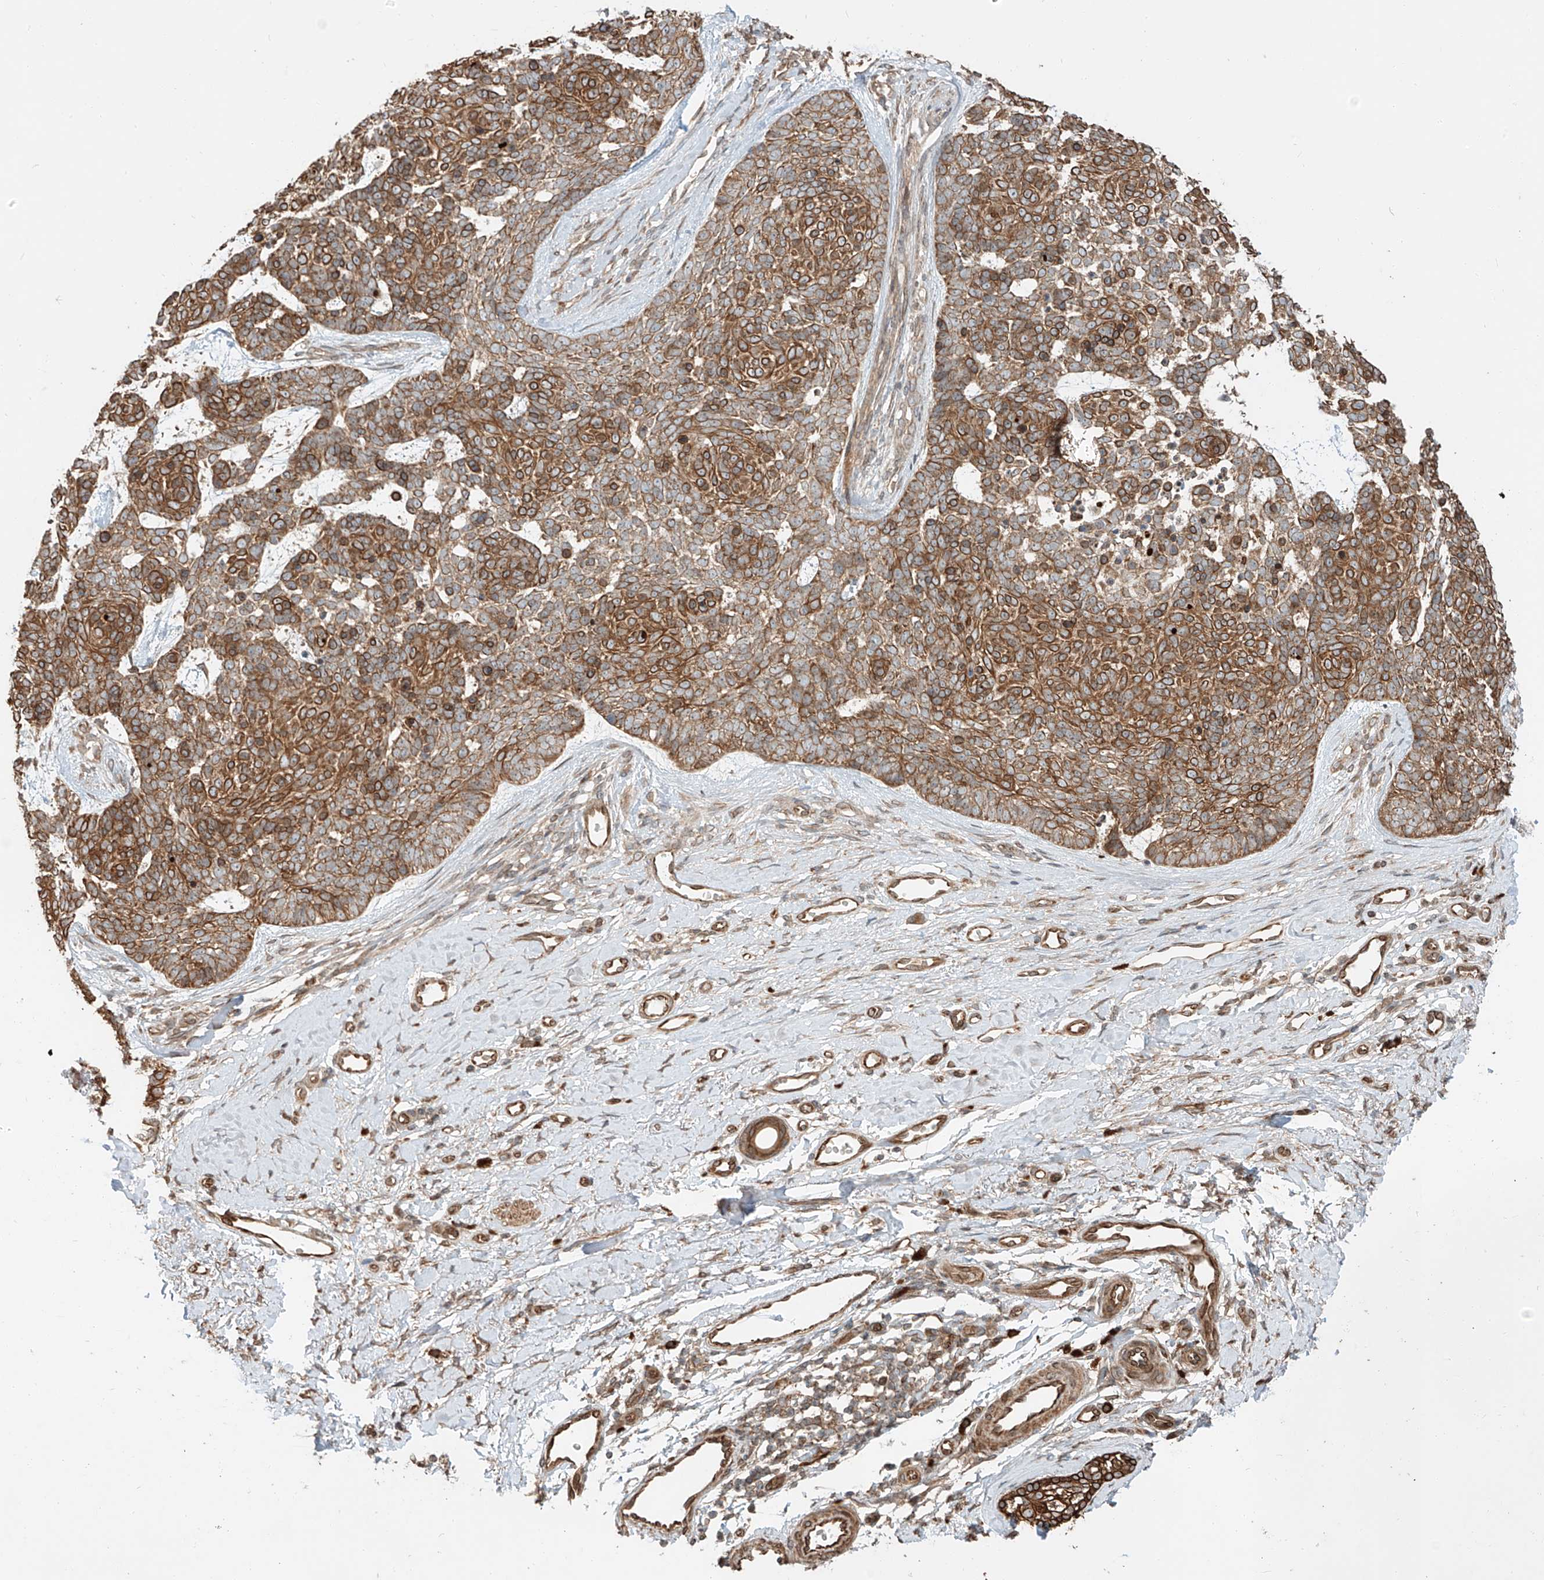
{"staining": {"intensity": "strong", "quantity": ">75%", "location": "cytoplasmic/membranous"}, "tissue": "skin cancer", "cell_type": "Tumor cells", "image_type": "cancer", "snomed": [{"axis": "morphology", "description": "Basal cell carcinoma"}, {"axis": "topography", "description": "Skin"}], "caption": "Approximately >75% of tumor cells in human skin cancer exhibit strong cytoplasmic/membranous protein expression as visualized by brown immunohistochemical staining.", "gene": "CEP162", "patient": {"sex": "female", "age": 81}}